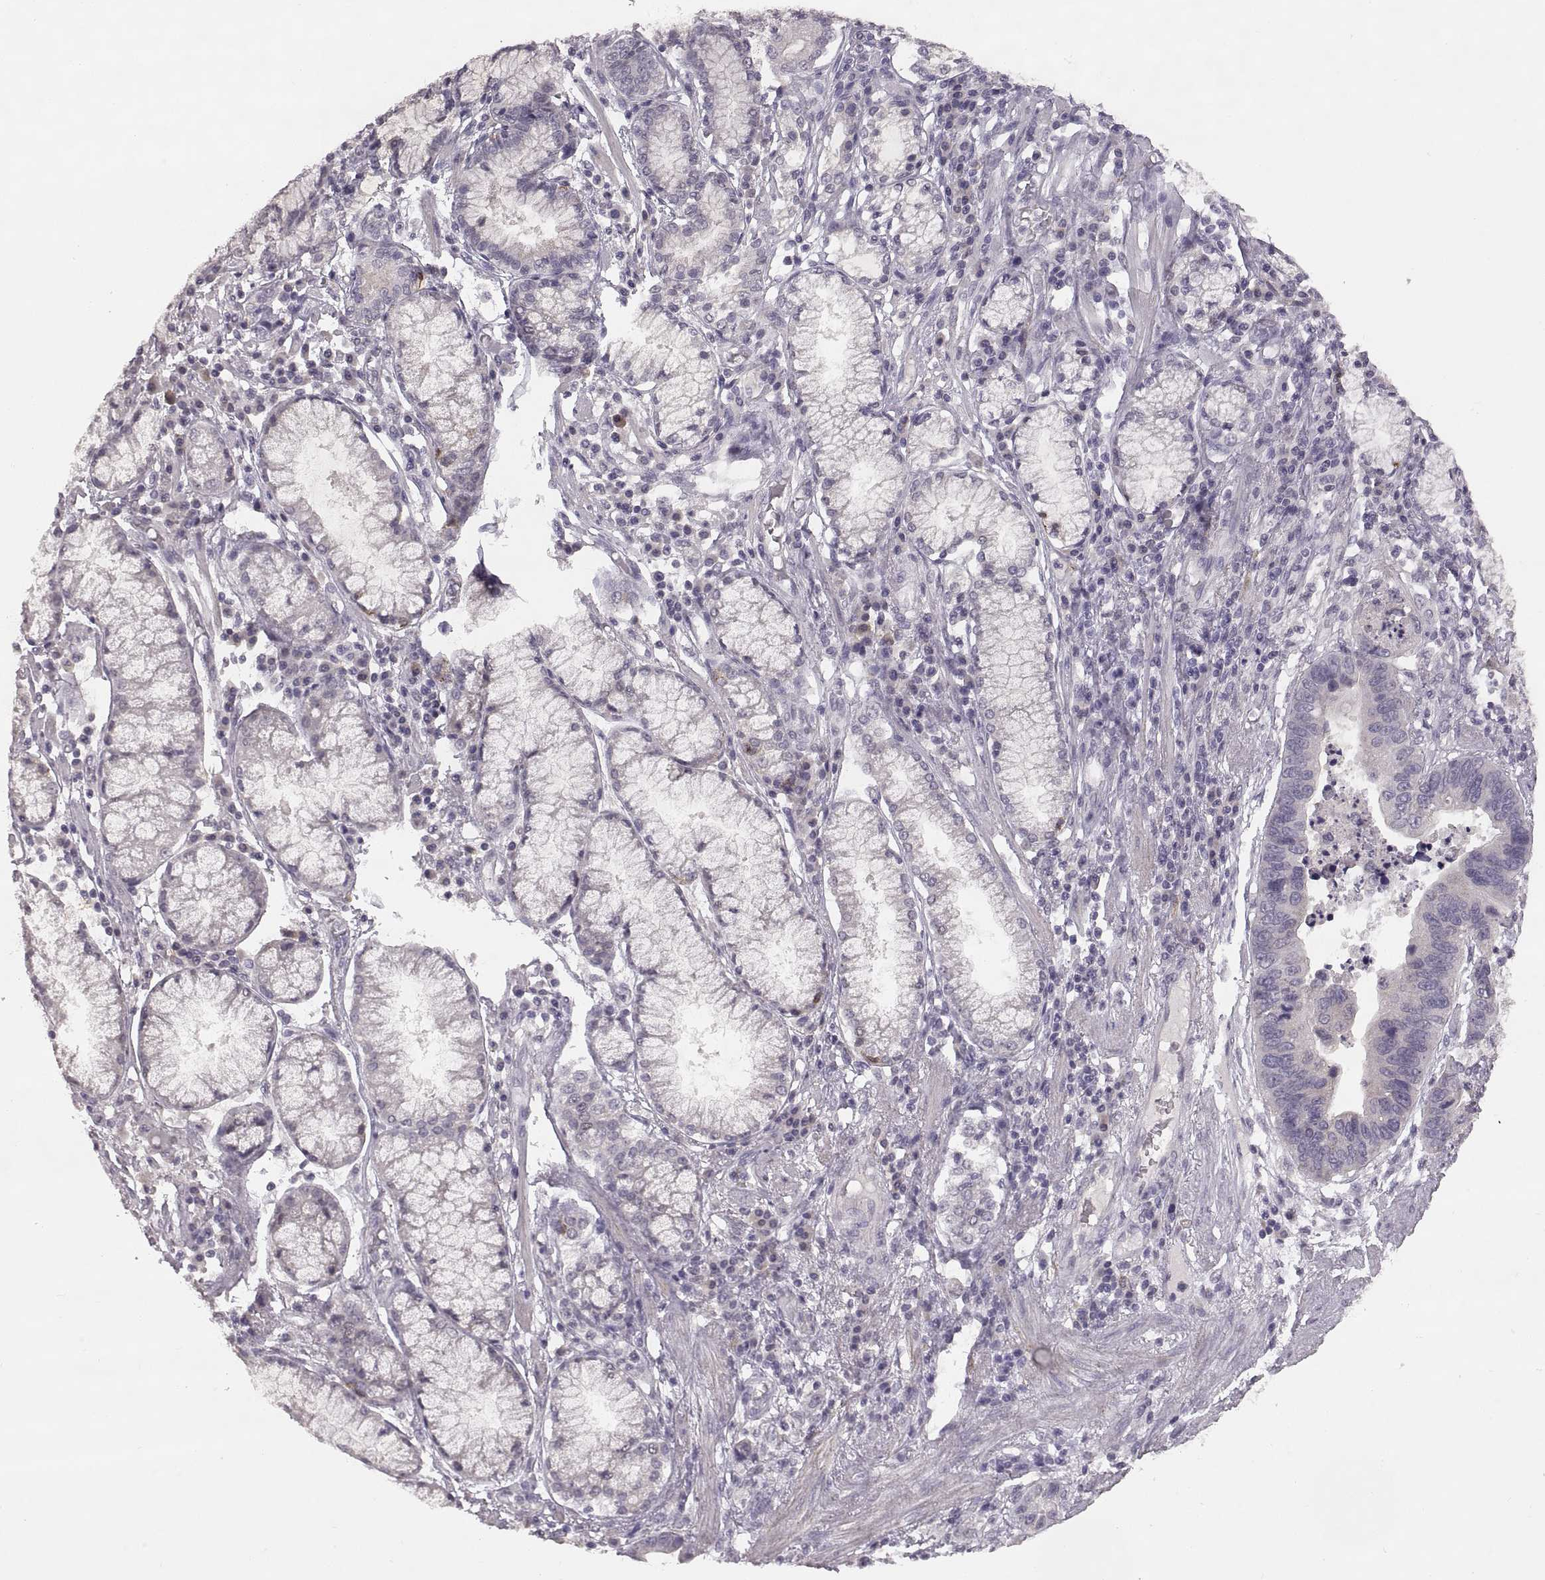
{"staining": {"intensity": "negative", "quantity": "none", "location": "none"}, "tissue": "stomach cancer", "cell_type": "Tumor cells", "image_type": "cancer", "snomed": [{"axis": "morphology", "description": "Adenocarcinoma, NOS"}, {"axis": "topography", "description": "Stomach"}], "caption": "DAB (3,3'-diaminobenzidine) immunohistochemical staining of stomach cancer (adenocarcinoma) shows no significant staining in tumor cells.", "gene": "CDH2", "patient": {"sex": "male", "age": 84}}